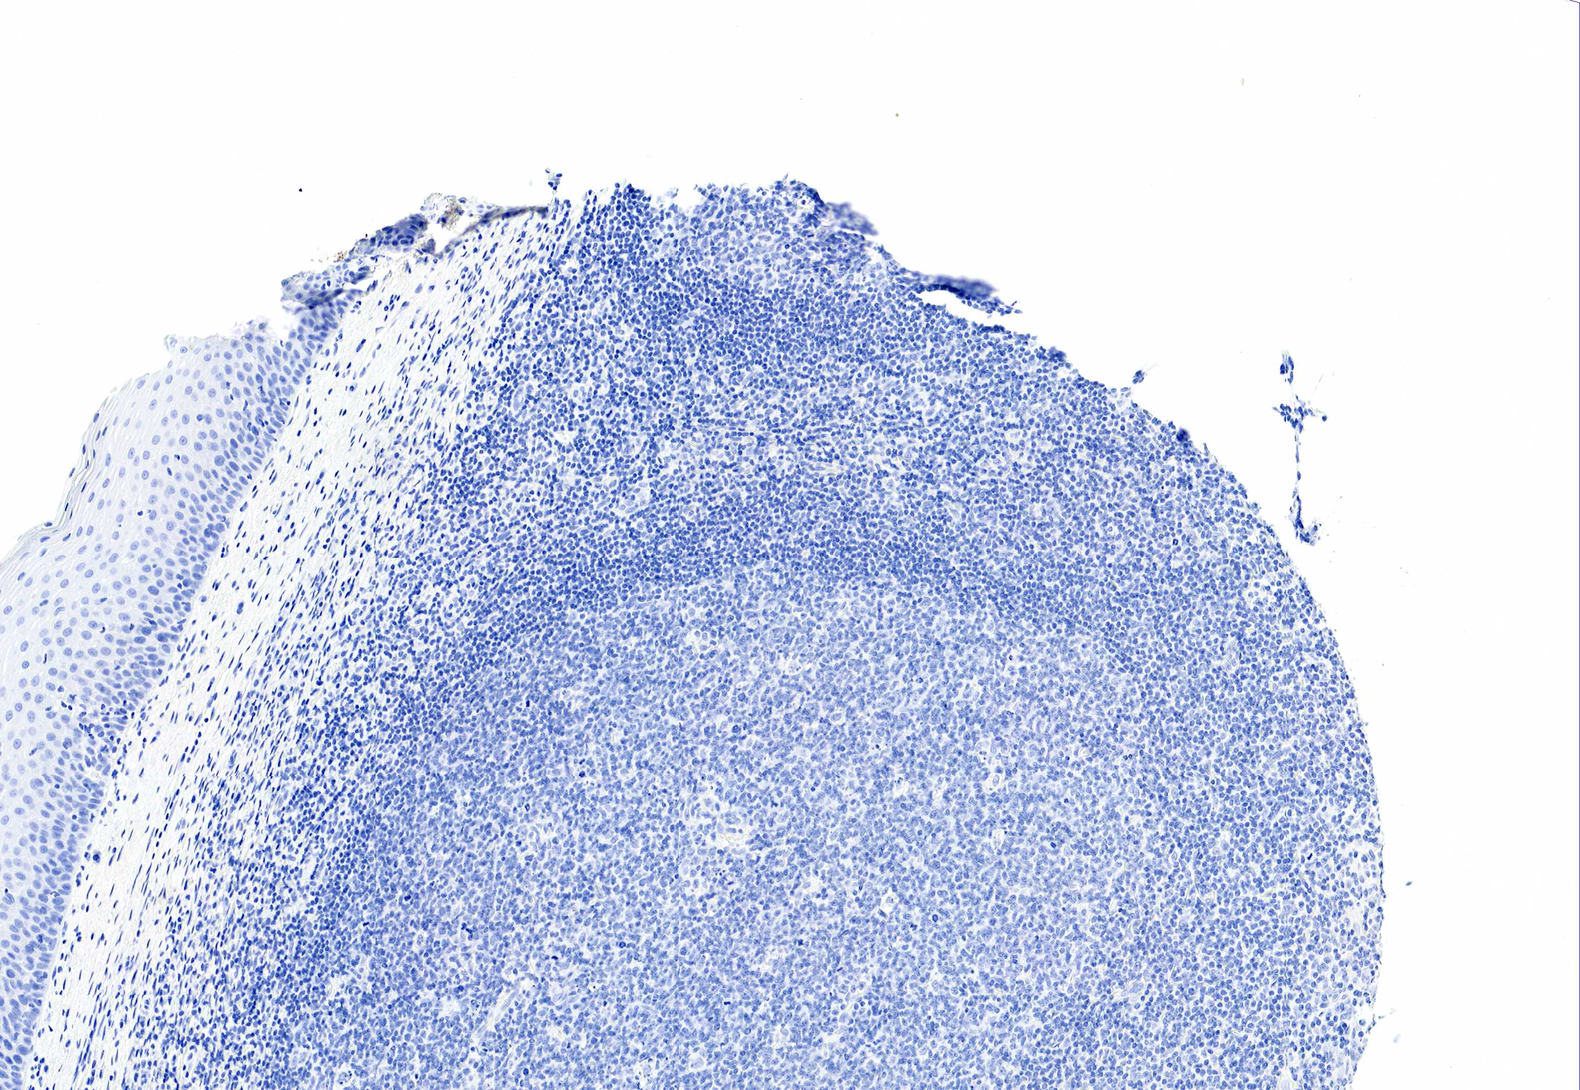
{"staining": {"intensity": "negative", "quantity": "none", "location": "none"}, "tissue": "tonsil", "cell_type": "Germinal center cells", "image_type": "normal", "snomed": [{"axis": "morphology", "description": "Normal tissue, NOS"}, {"axis": "topography", "description": "Tonsil"}], "caption": "This photomicrograph is of unremarkable tonsil stained with IHC to label a protein in brown with the nuclei are counter-stained blue. There is no expression in germinal center cells.", "gene": "KRT7", "patient": {"sex": "male", "age": 6}}